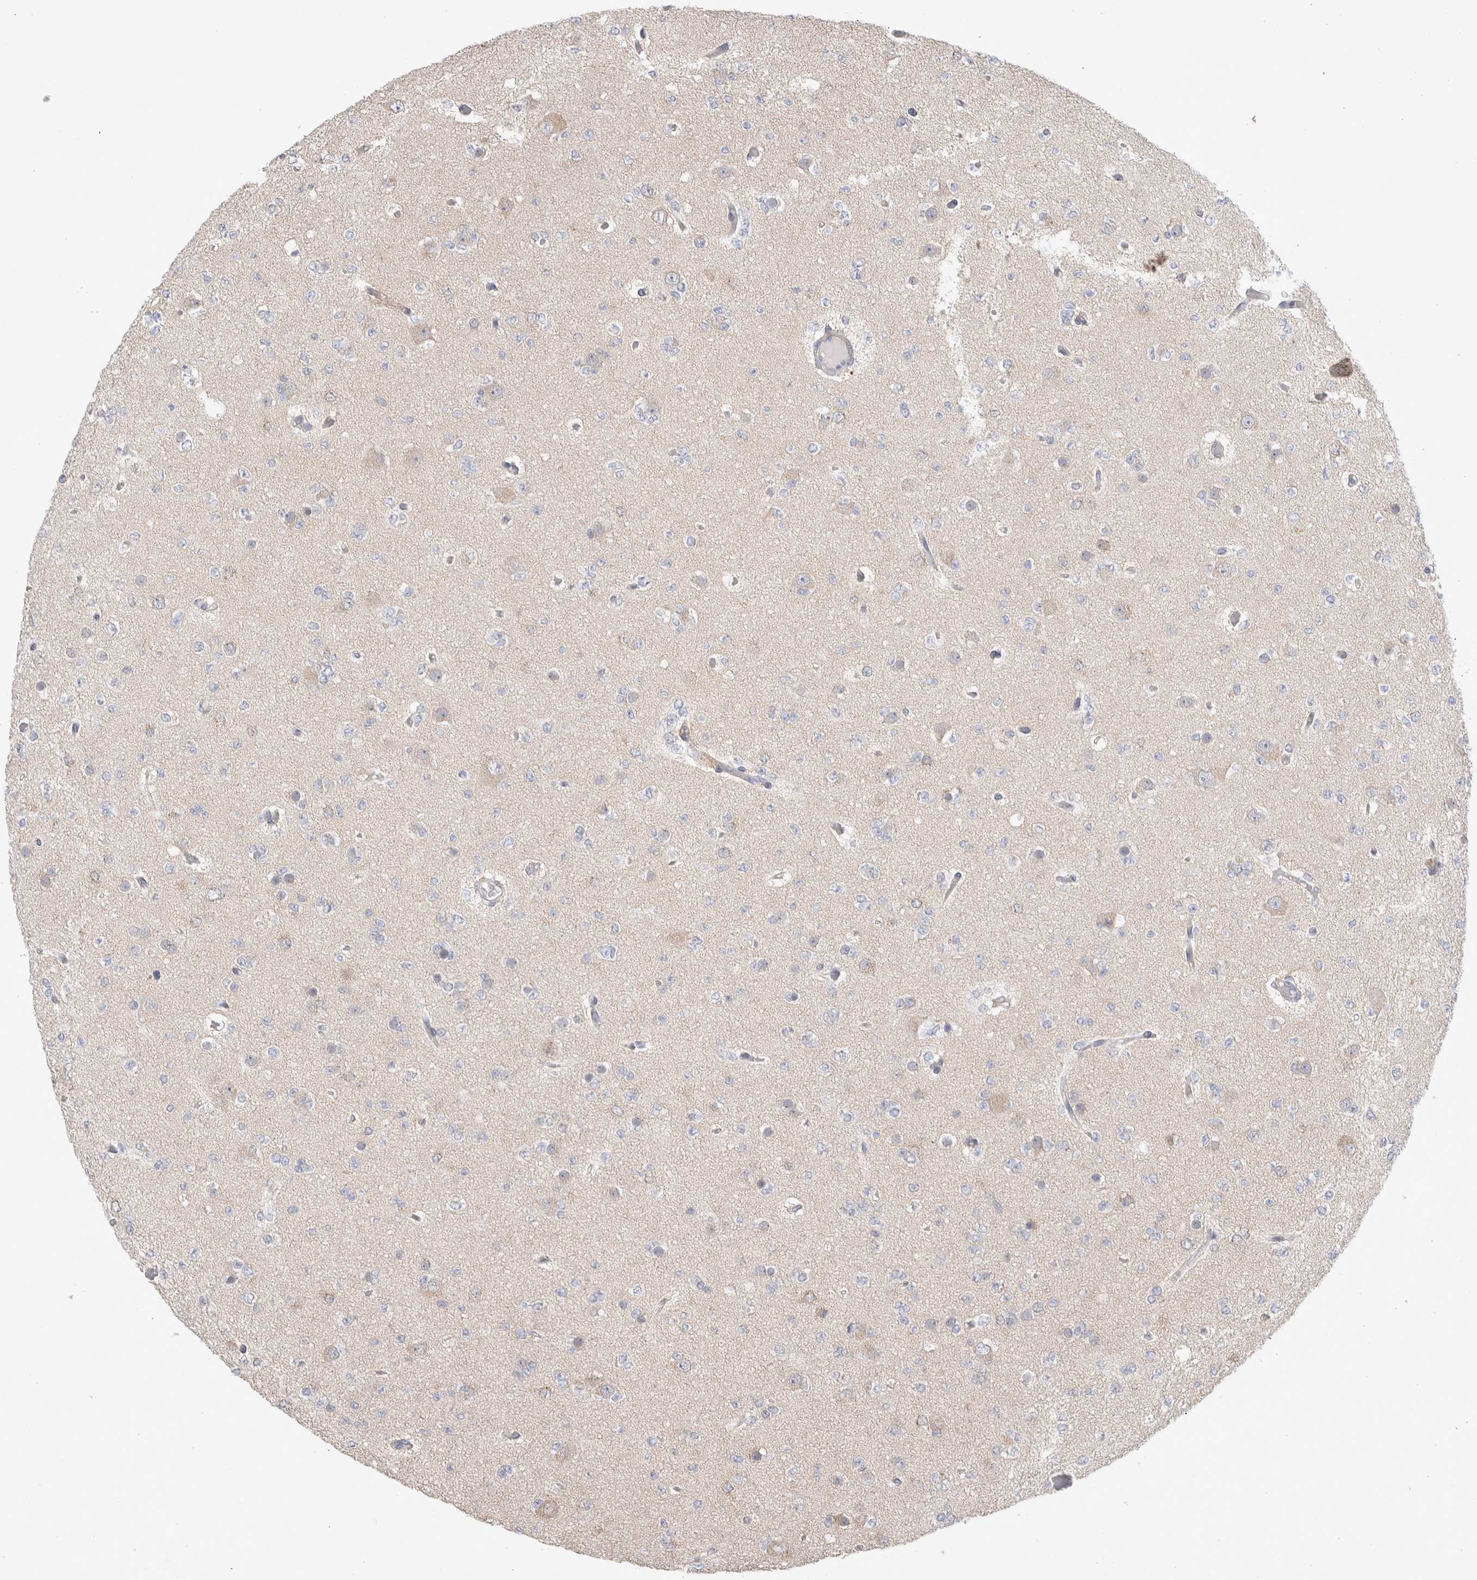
{"staining": {"intensity": "negative", "quantity": "none", "location": "none"}, "tissue": "glioma", "cell_type": "Tumor cells", "image_type": "cancer", "snomed": [{"axis": "morphology", "description": "Glioma, malignant, Low grade"}, {"axis": "topography", "description": "Brain"}], "caption": "The micrograph exhibits no significant staining in tumor cells of glioma.", "gene": "IFT74", "patient": {"sex": "female", "age": 22}}